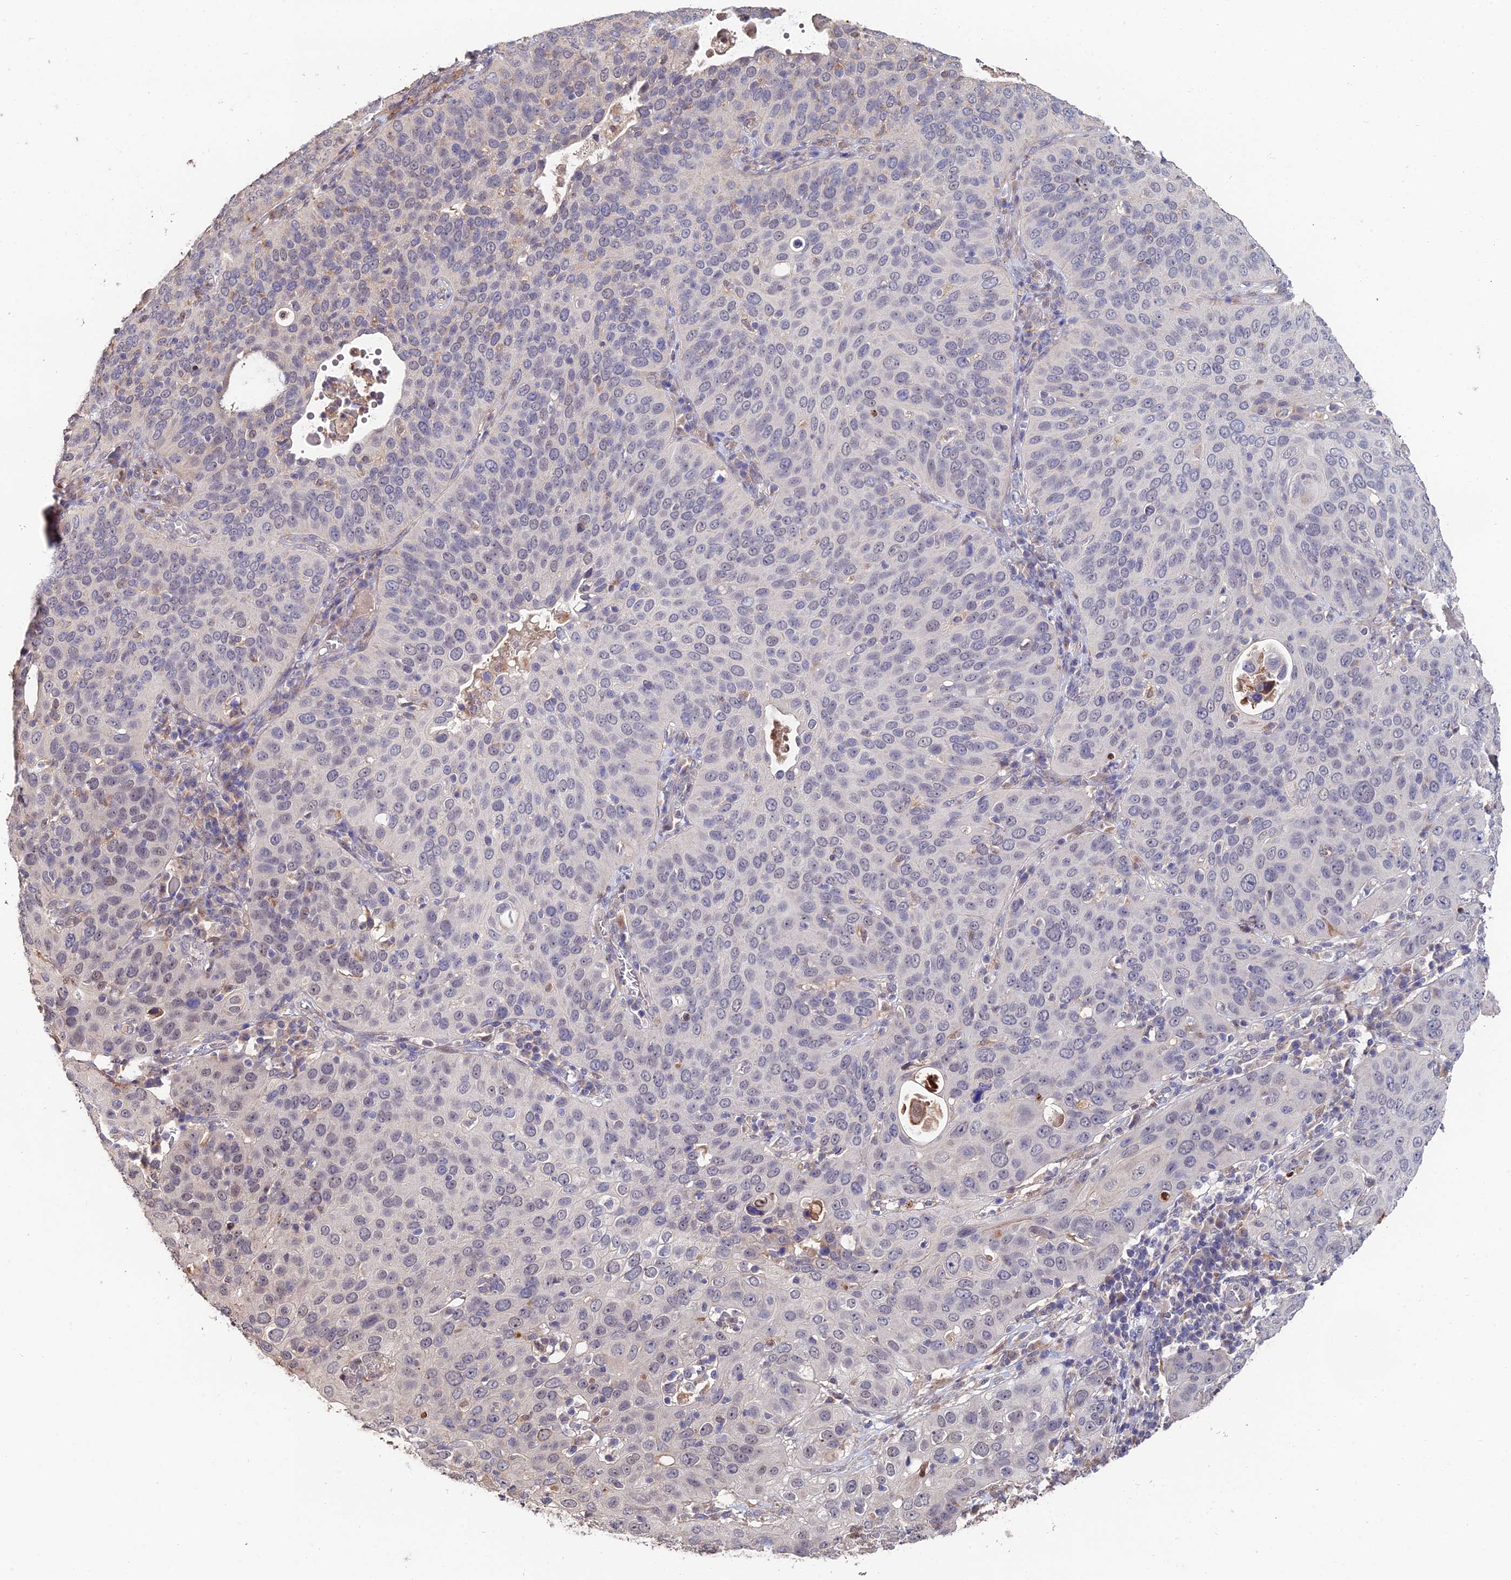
{"staining": {"intensity": "negative", "quantity": "none", "location": "none"}, "tissue": "cervical cancer", "cell_type": "Tumor cells", "image_type": "cancer", "snomed": [{"axis": "morphology", "description": "Squamous cell carcinoma, NOS"}, {"axis": "topography", "description": "Cervix"}], "caption": "Immunohistochemistry micrograph of neoplastic tissue: human squamous cell carcinoma (cervical) stained with DAB displays no significant protein expression in tumor cells. The staining is performed using DAB (3,3'-diaminobenzidine) brown chromogen with nuclei counter-stained in using hematoxylin.", "gene": "ACTR5", "patient": {"sex": "female", "age": 36}}